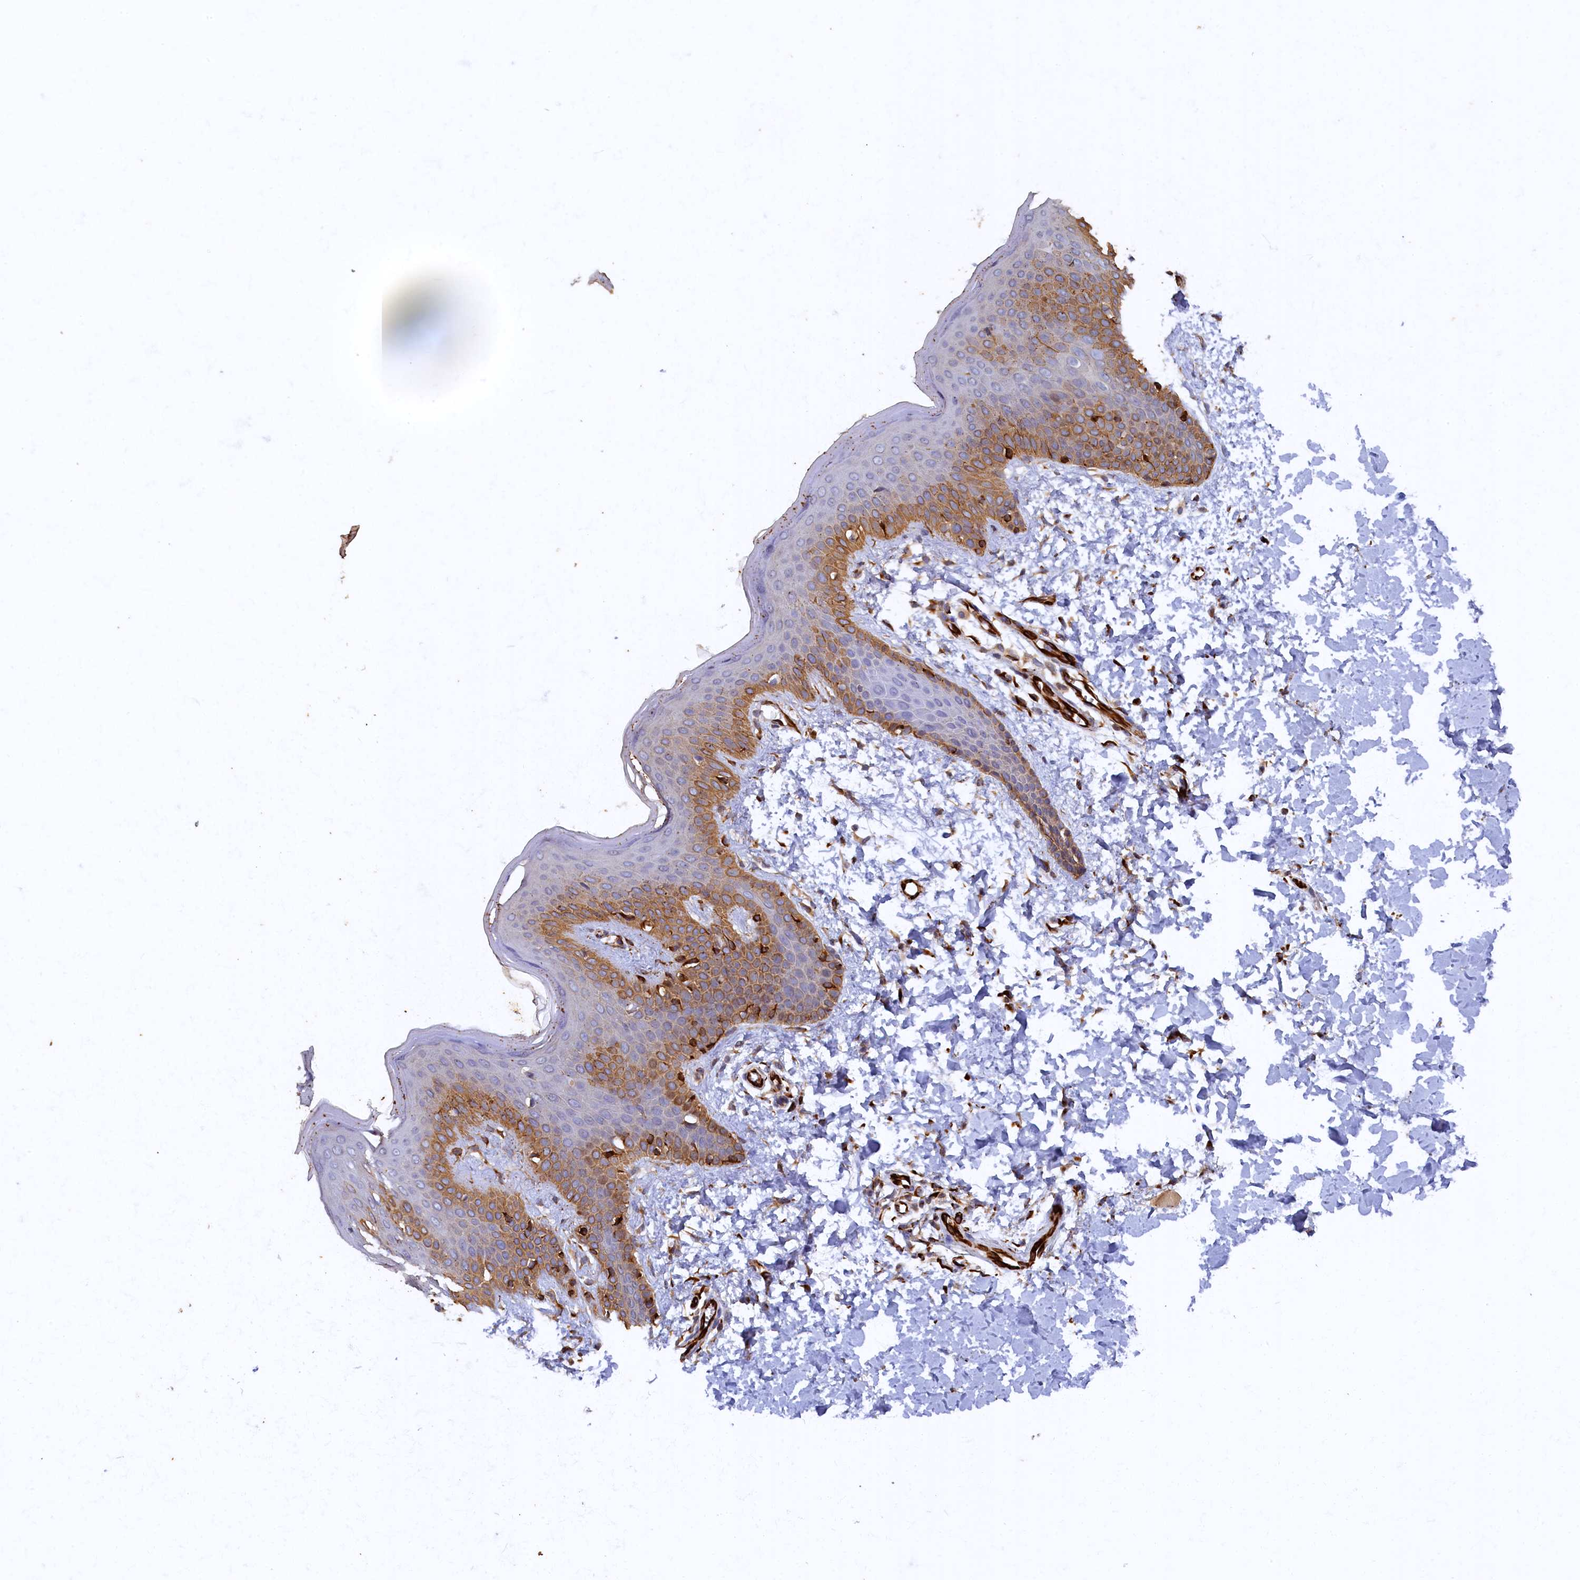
{"staining": {"intensity": "moderate", "quantity": ">75%", "location": "cytoplasmic/membranous"}, "tissue": "skin", "cell_type": "Fibroblasts", "image_type": "normal", "snomed": [{"axis": "morphology", "description": "Normal tissue, NOS"}, {"axis": "topography", "description": "Skin"}], "caption": "Moderate cytoplasmic/membranous expression is present in approximately >75% of fibroblasts in normal skin.", "gene": "ARL11", "patient": {"sex": "male", "age": 36}}